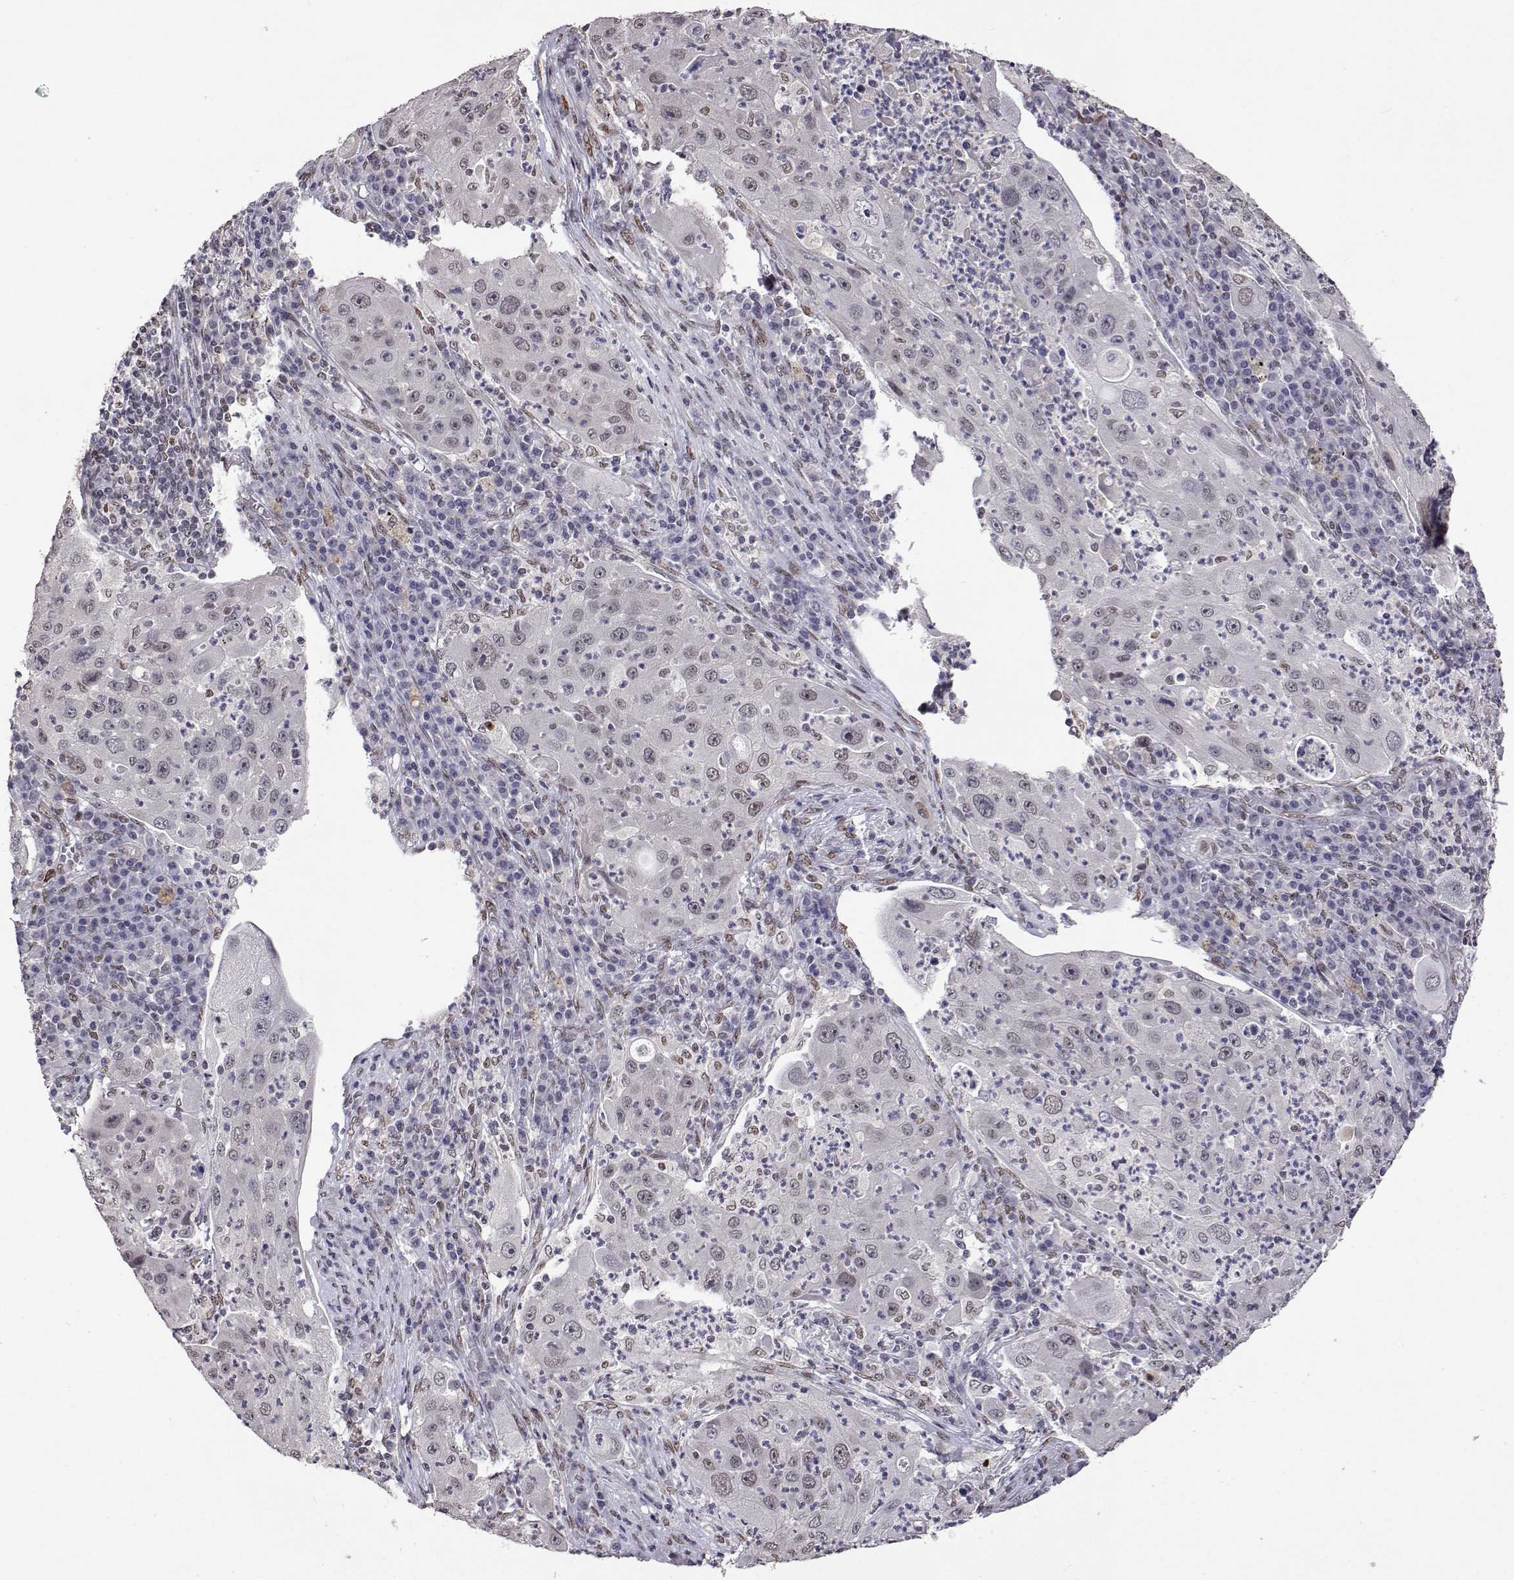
{"staining": {"intensity": "weak", "quantity": "<25%", "location": "nuclear"}, "tissue": "lung cancer", "cell_type": "Tumor cells", "image_type": "cancer", "snomed": [{"axis": "morphology", "description": "Squamous cell carcinoma, NOS"}, {"axis": "topography", "description": "Lung"}], "caption": "High power microscopy micrograph of an IHC photomicrograph of lung cancer, revealing no significant staining in tumor cells.", "gene": "HNRNPA0", "patient": {"sex": "female", "age": 59}}